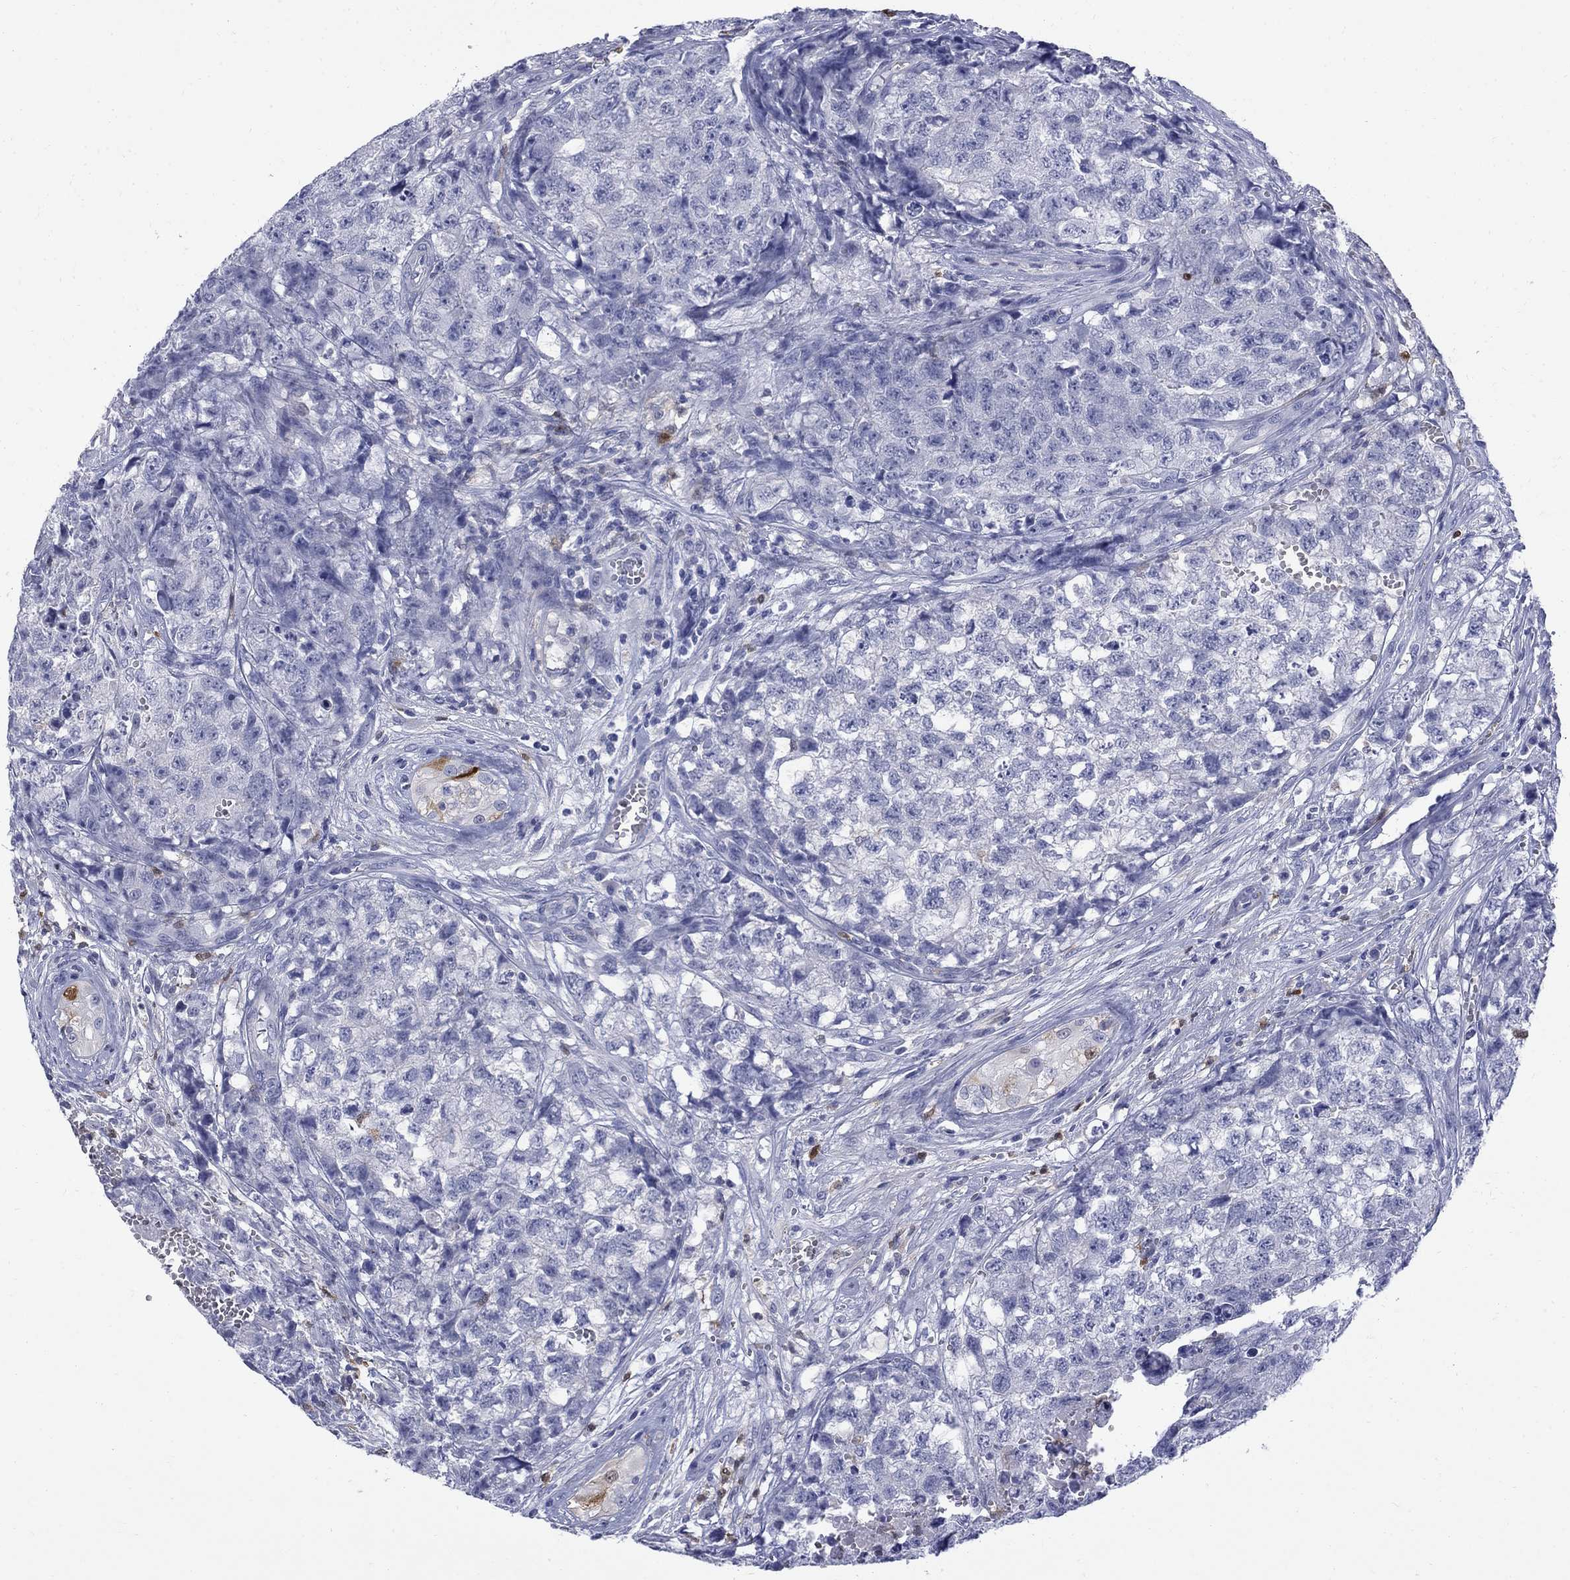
{"staining": {"intensity": "negative", "quantity": "none", "location": "none"}, "tissue": "testis cancer", "cell_type": "Tumor cells", "image_type": "cancer", "snomed": [{"axis": "morphology", "description": "Seminoma, NOS"}, {"axis": "morphology", "description": "Carcinoma, Embryonal, NOS"}, {"axis": "topography", "description": "Testis"}], "caption": "Micrograph shows no protein positivity in tumor cells of testis cancer tissue.", "gene": "SERPINB2", "patient": {"sex": "male", "age": 22}}